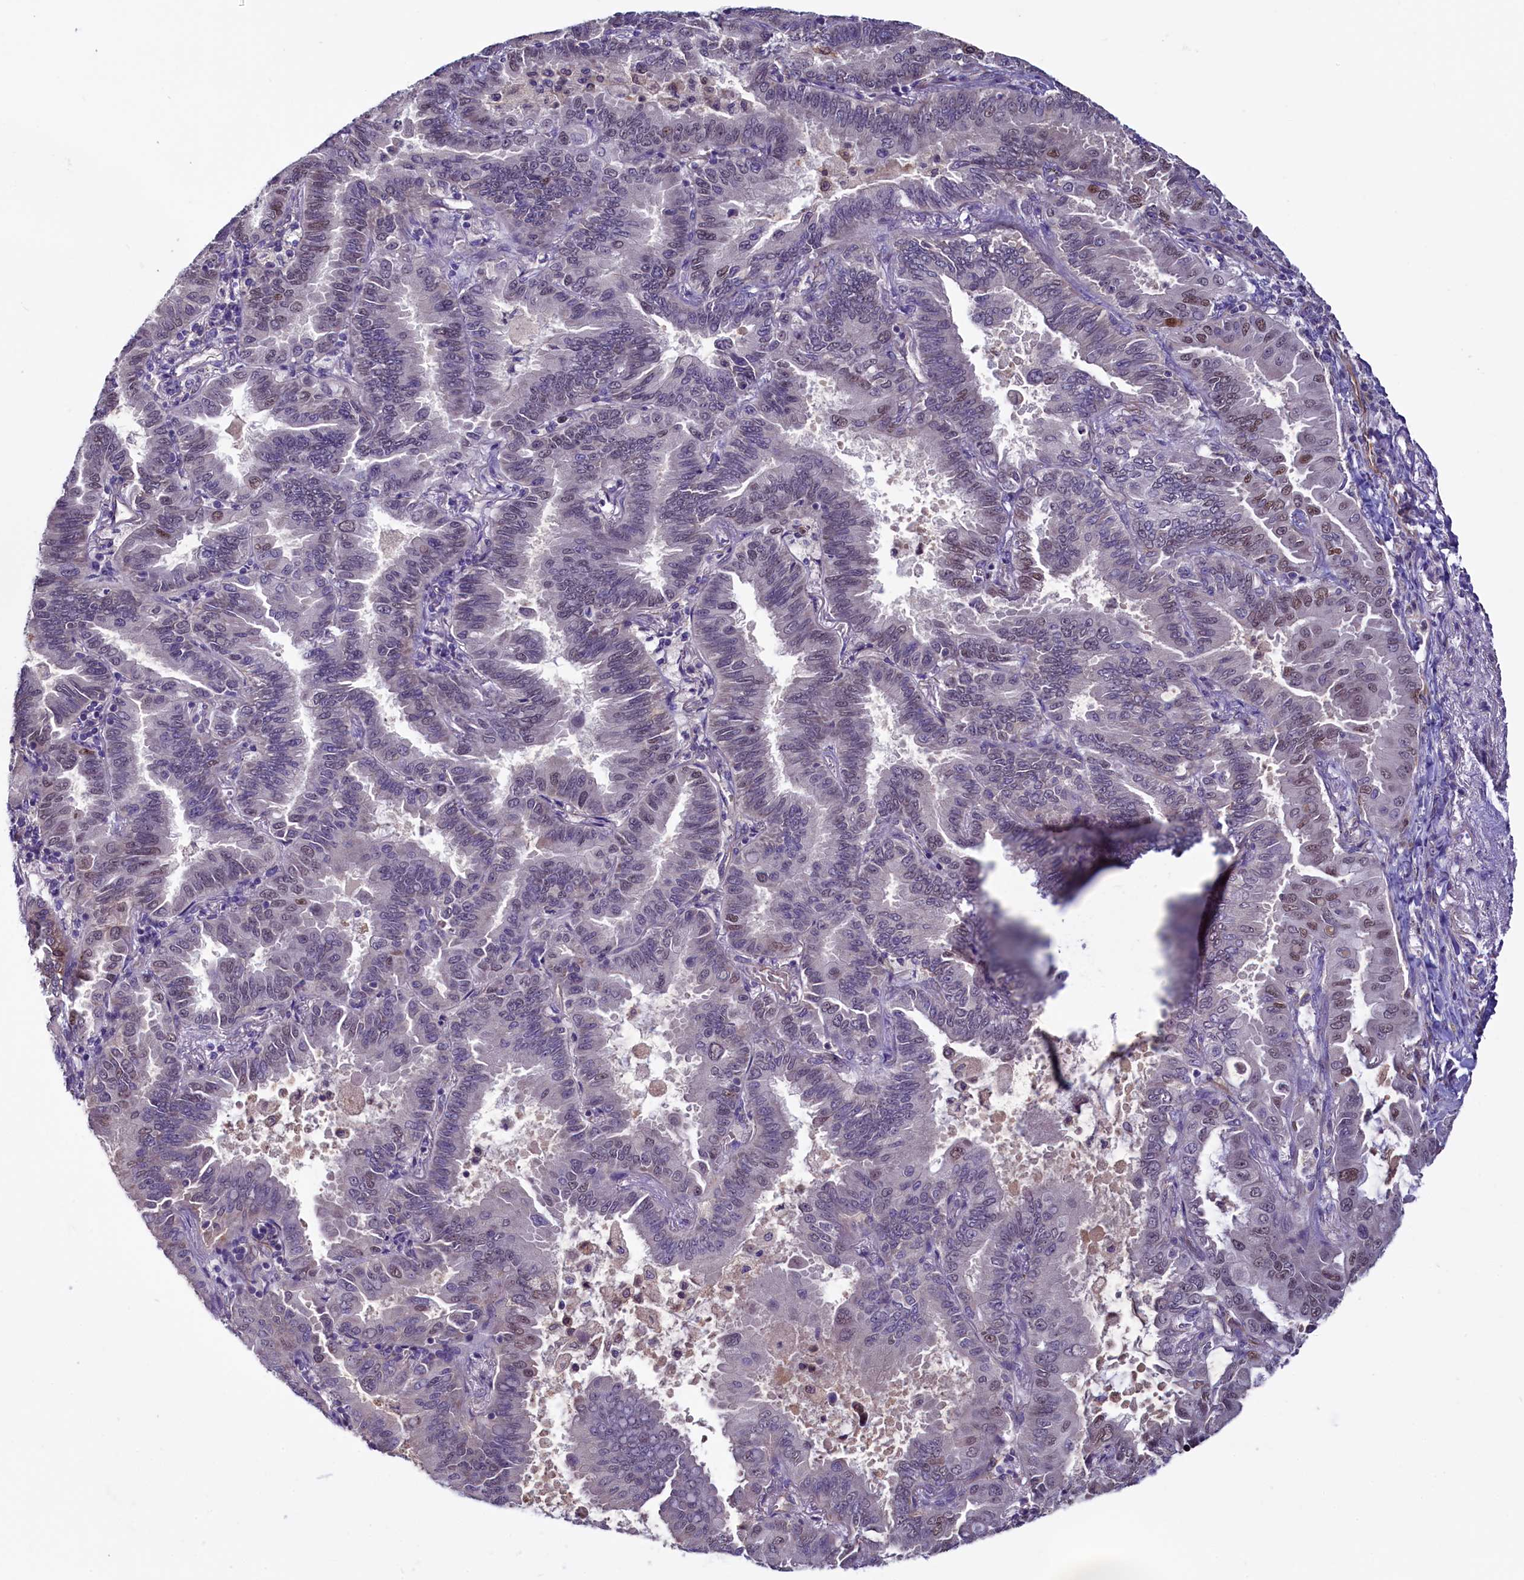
{"staining": {"intensity": "moderate", "quantity": "<25%", "location": "nuclear"}, "tissue": "lung cancer", "cell_type": "Tumor cells", "image_type": "cancer", "snomed": [{"axis": "morphology", "description": "Adenocarcinoma, NOS"}, {"axis": "topography", "description": "Lung"}], "caption": "Immunohistochemical staining of lung cancer demonstrates low levels of moderate nuclear protein expression in about <25% of tumor cells. (DAB = brown stain, brightfield microscopy at high magnification).", "gene": "PDILT", "patient": {"sex": "male", "age": 64}}